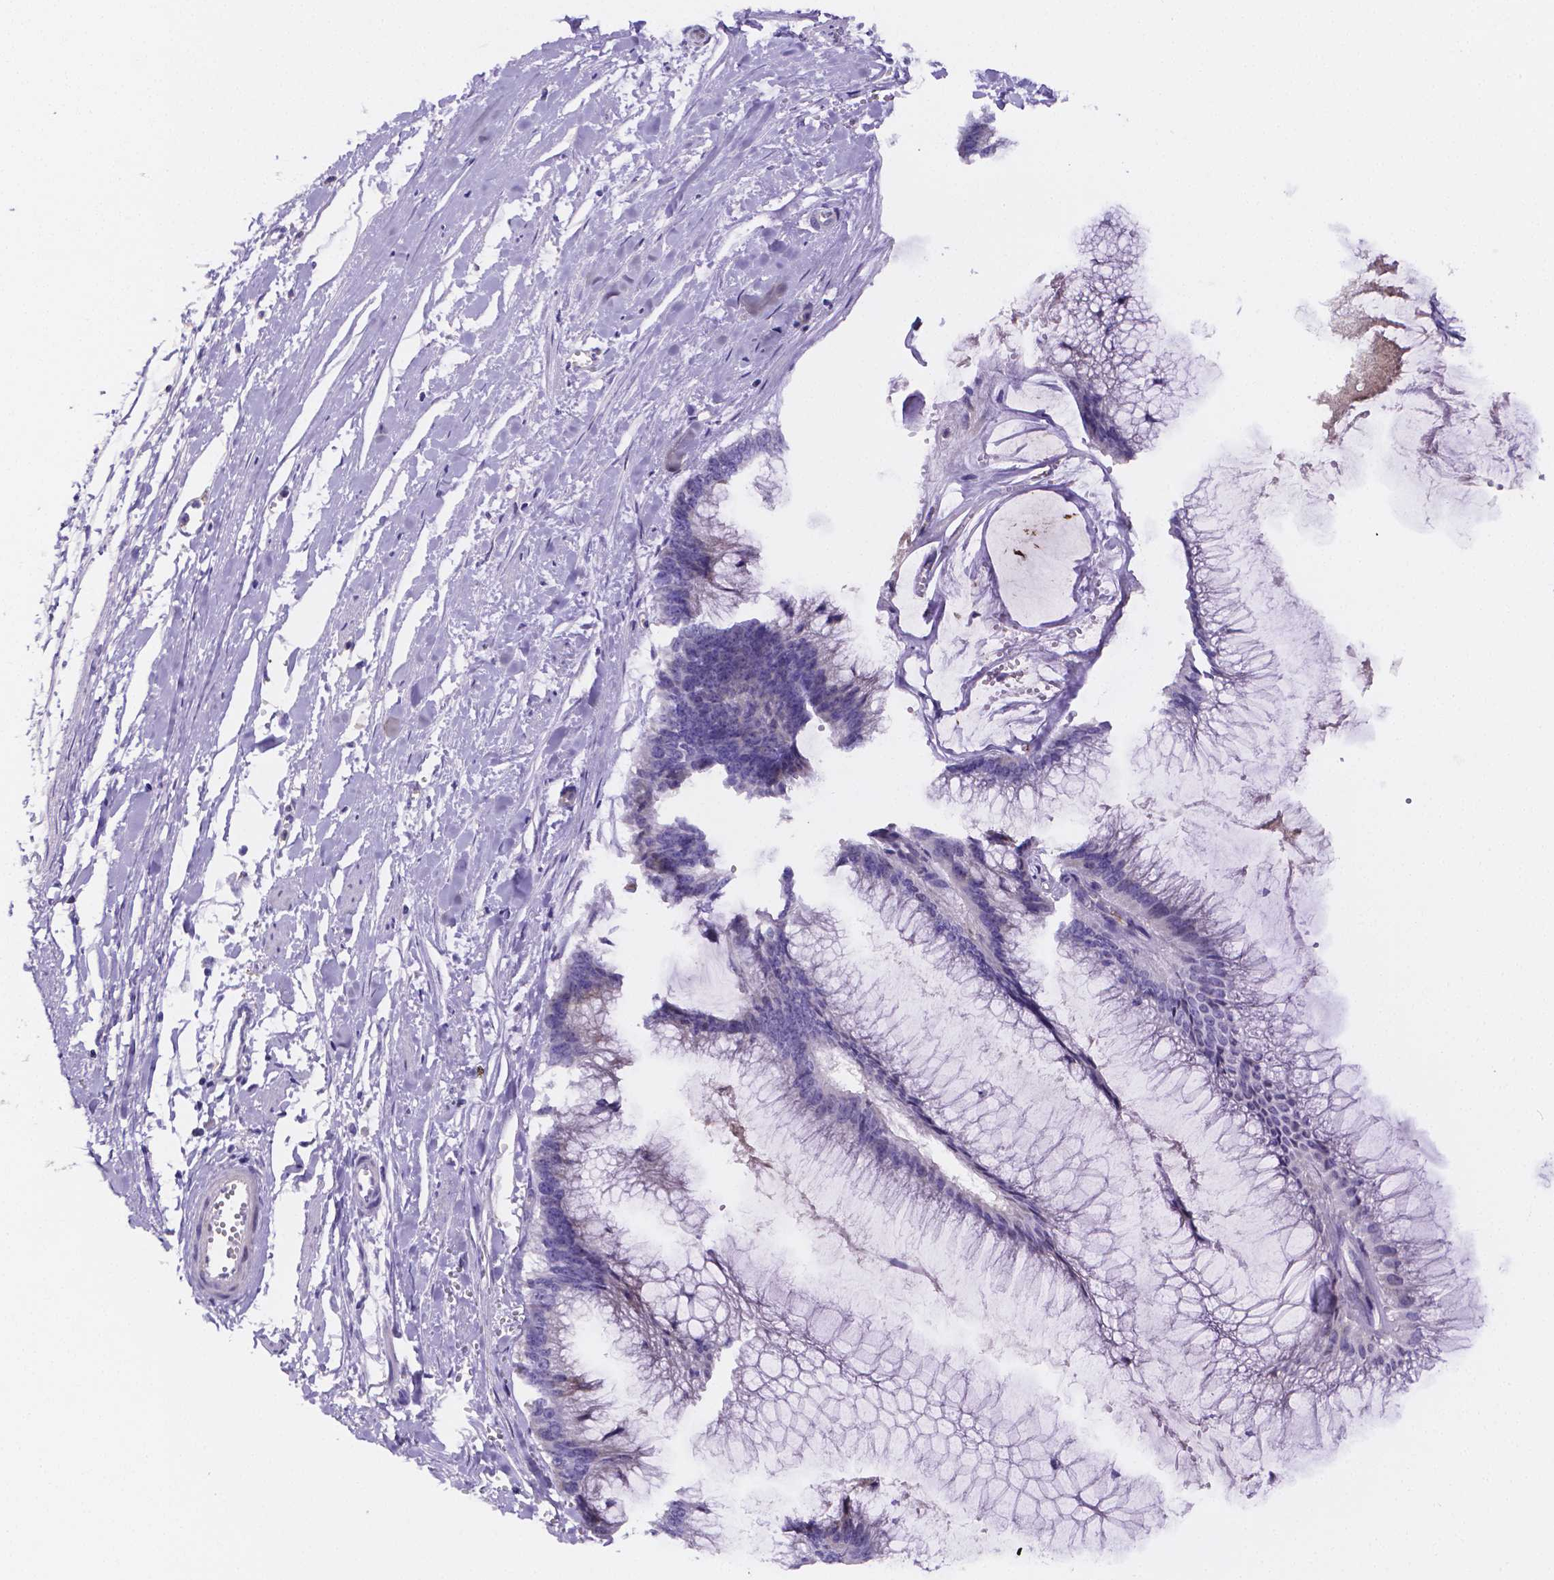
{"staining": {"intensity": "negative", "quantity": "none", "location": "none"}, "tissue": "ovarian cancer", "cell_type": "Tumor cells", "image_type": "cancer", "snomed": [{"axis": "morphology", "description": "Cystadenocarcinoma, mucinous, NOS"}, {"axis": "topography", "description": "Ovary"}], "caption": "The photomicrograph shows no staining of tumor cells in ovarian cancer.", "gene": "NRGN", "patient": {"sex": "female", "age": 44}}